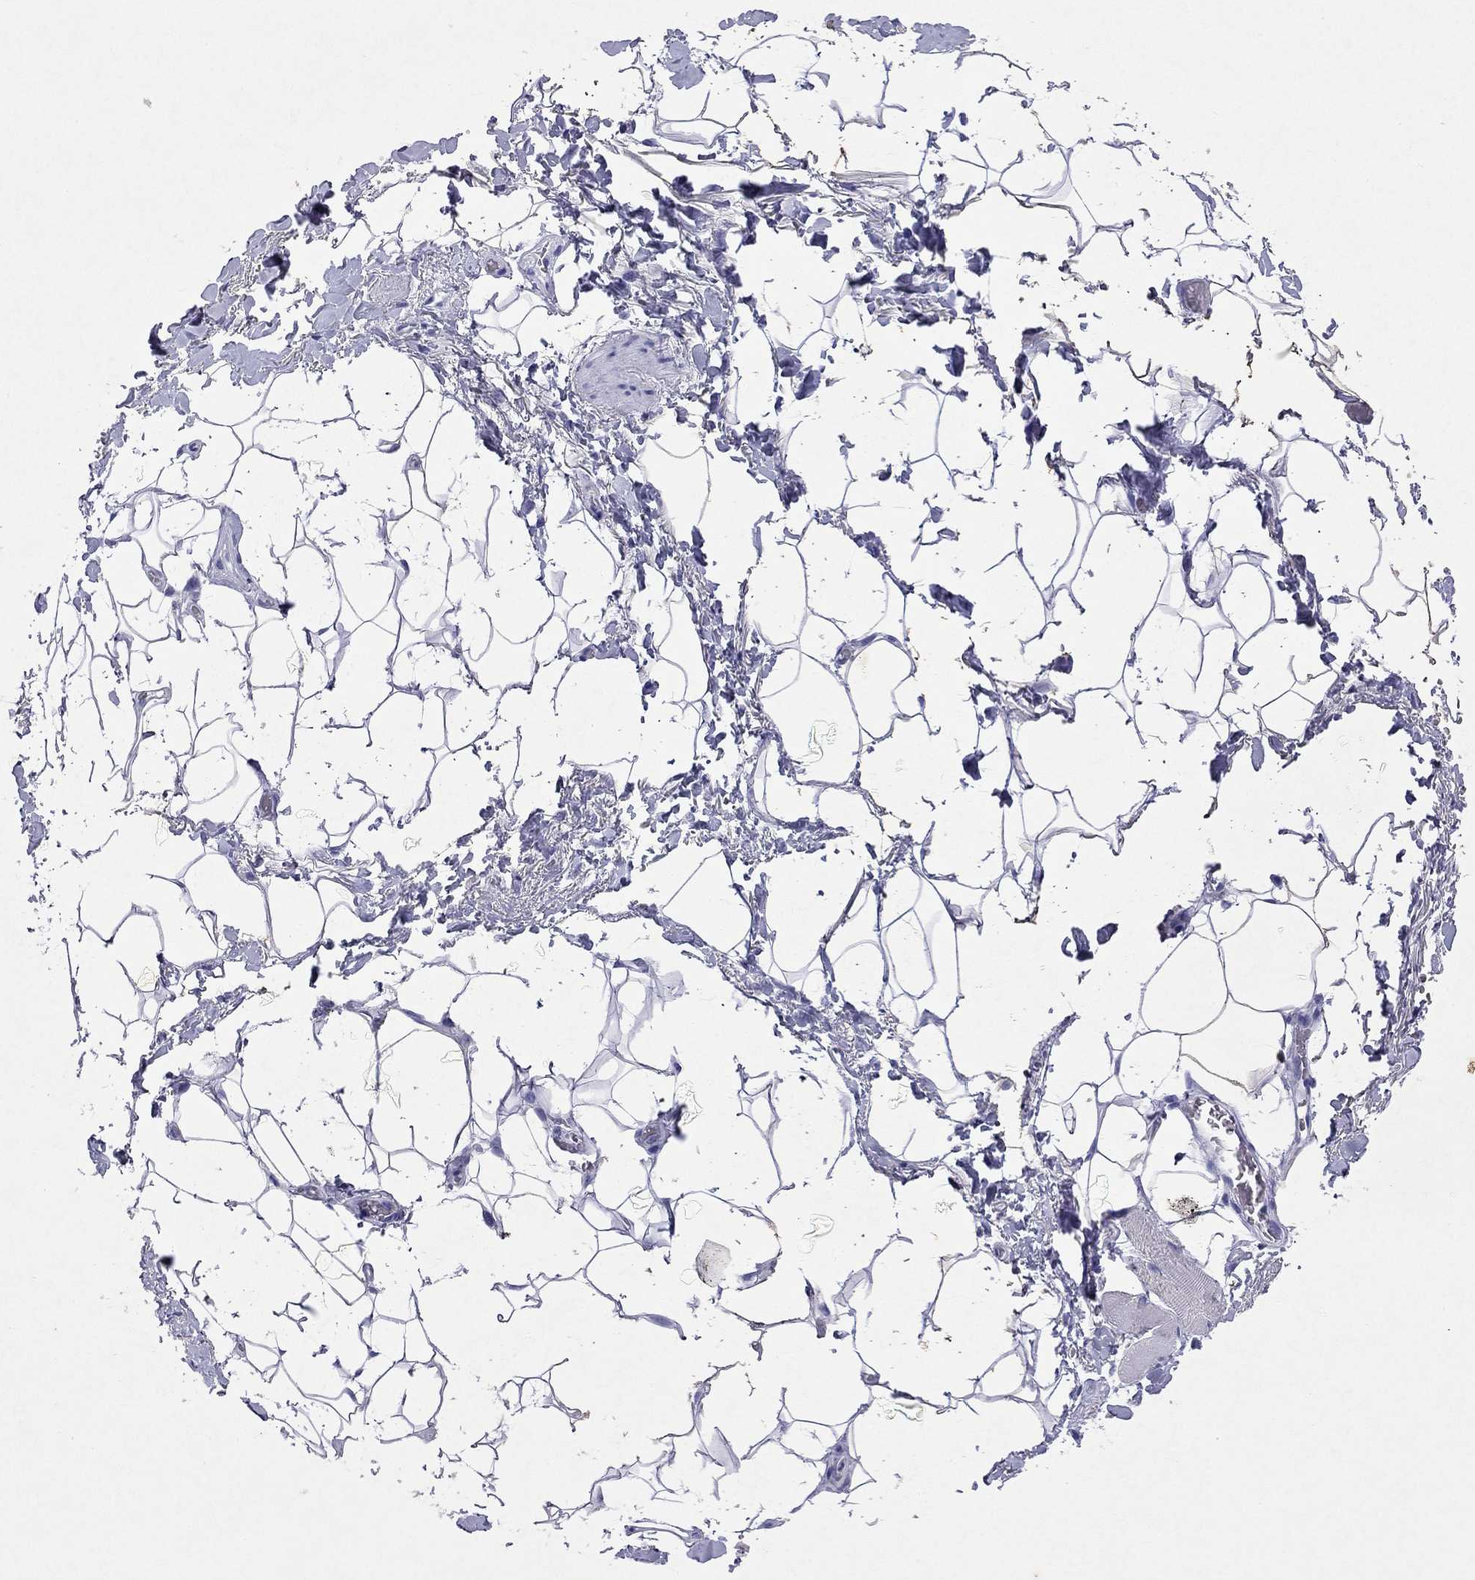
{"staining": {"intensity": "negative", "quantity": "none", "location": "none"}, "tissue": "adipose tissue", "cell_type": "Adipocytes", "image_type": "normal", "snomed": [{"axis": "morphology", "description": "Normal tissue, NOS"}, {"axis": "topography", "description": "Anal"}, {"axis": "topography", "description": "Peripheral nerve tissue"}], "caption": "Adipocytes show no significant protein positivity in benign adipose tissue. The staining was performed using DAB (3,3'-diaminobenzidine) to visualize the protein expression in brown, while the nuclei were stained in blue with hematoxylin (Magnification: 20x).", "gene": "ARMC12", "patient": {"sex": "male", "age": 53}}